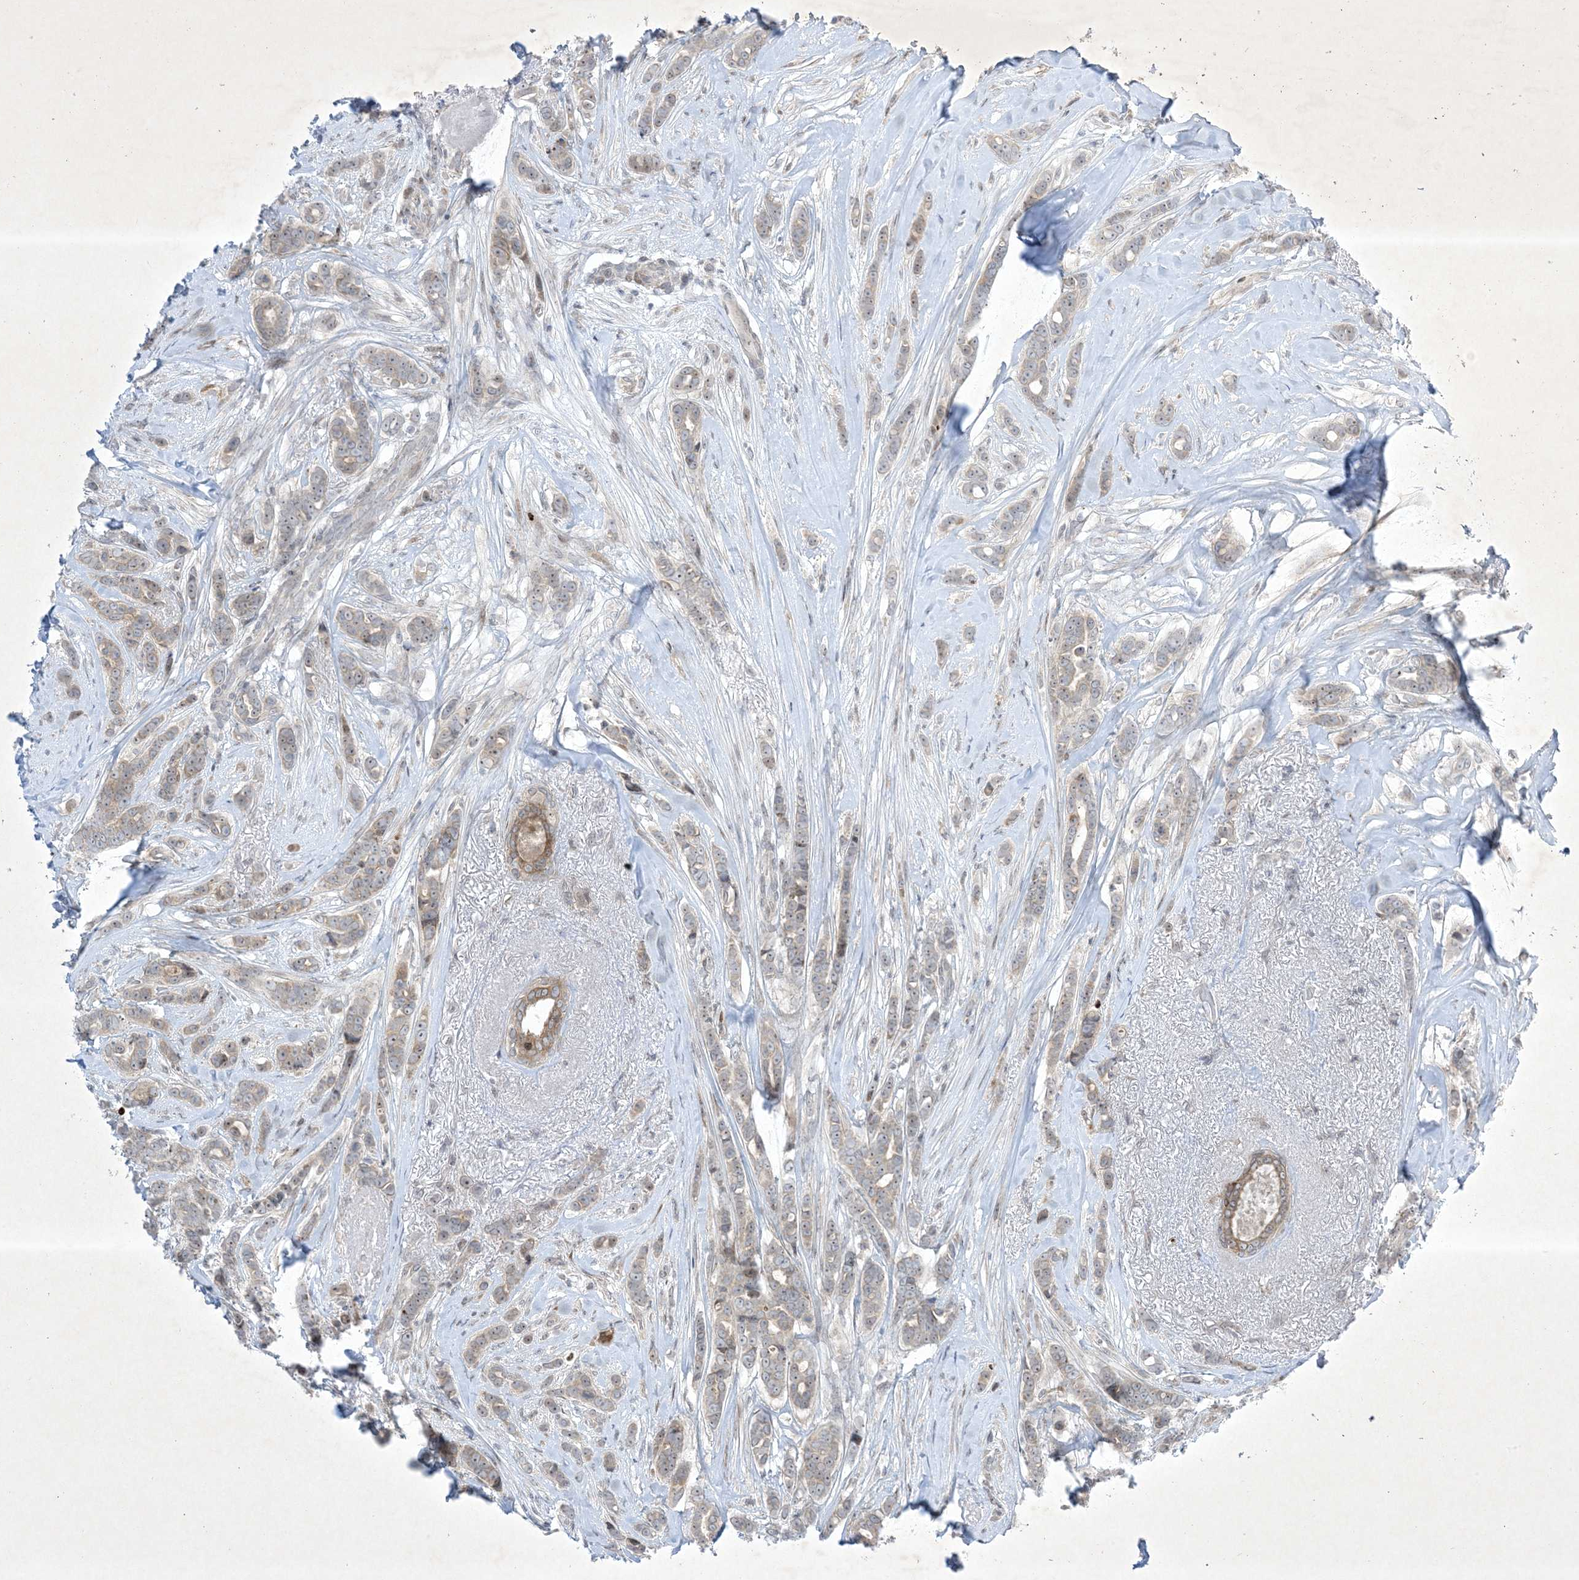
{"staining": {"intensity": "weak", "quantity": "25%-75%", "location": "nuclear"}, "tissue": "breast cancer", "cell_type": "Tumor cells", "image_type": "cancer", "snomed": [{"axis": "morphology", "description": "Lobular carcinoma"}, {"axis": "topography", "description": "Breast"}], "caption": "A brown stain labels weak nuclear expression of a protein in human breast cancer (lobular carcinoma) tumor cells.", "gene": "SOGA3", "patient": {"sex": "female", "age": 51}}